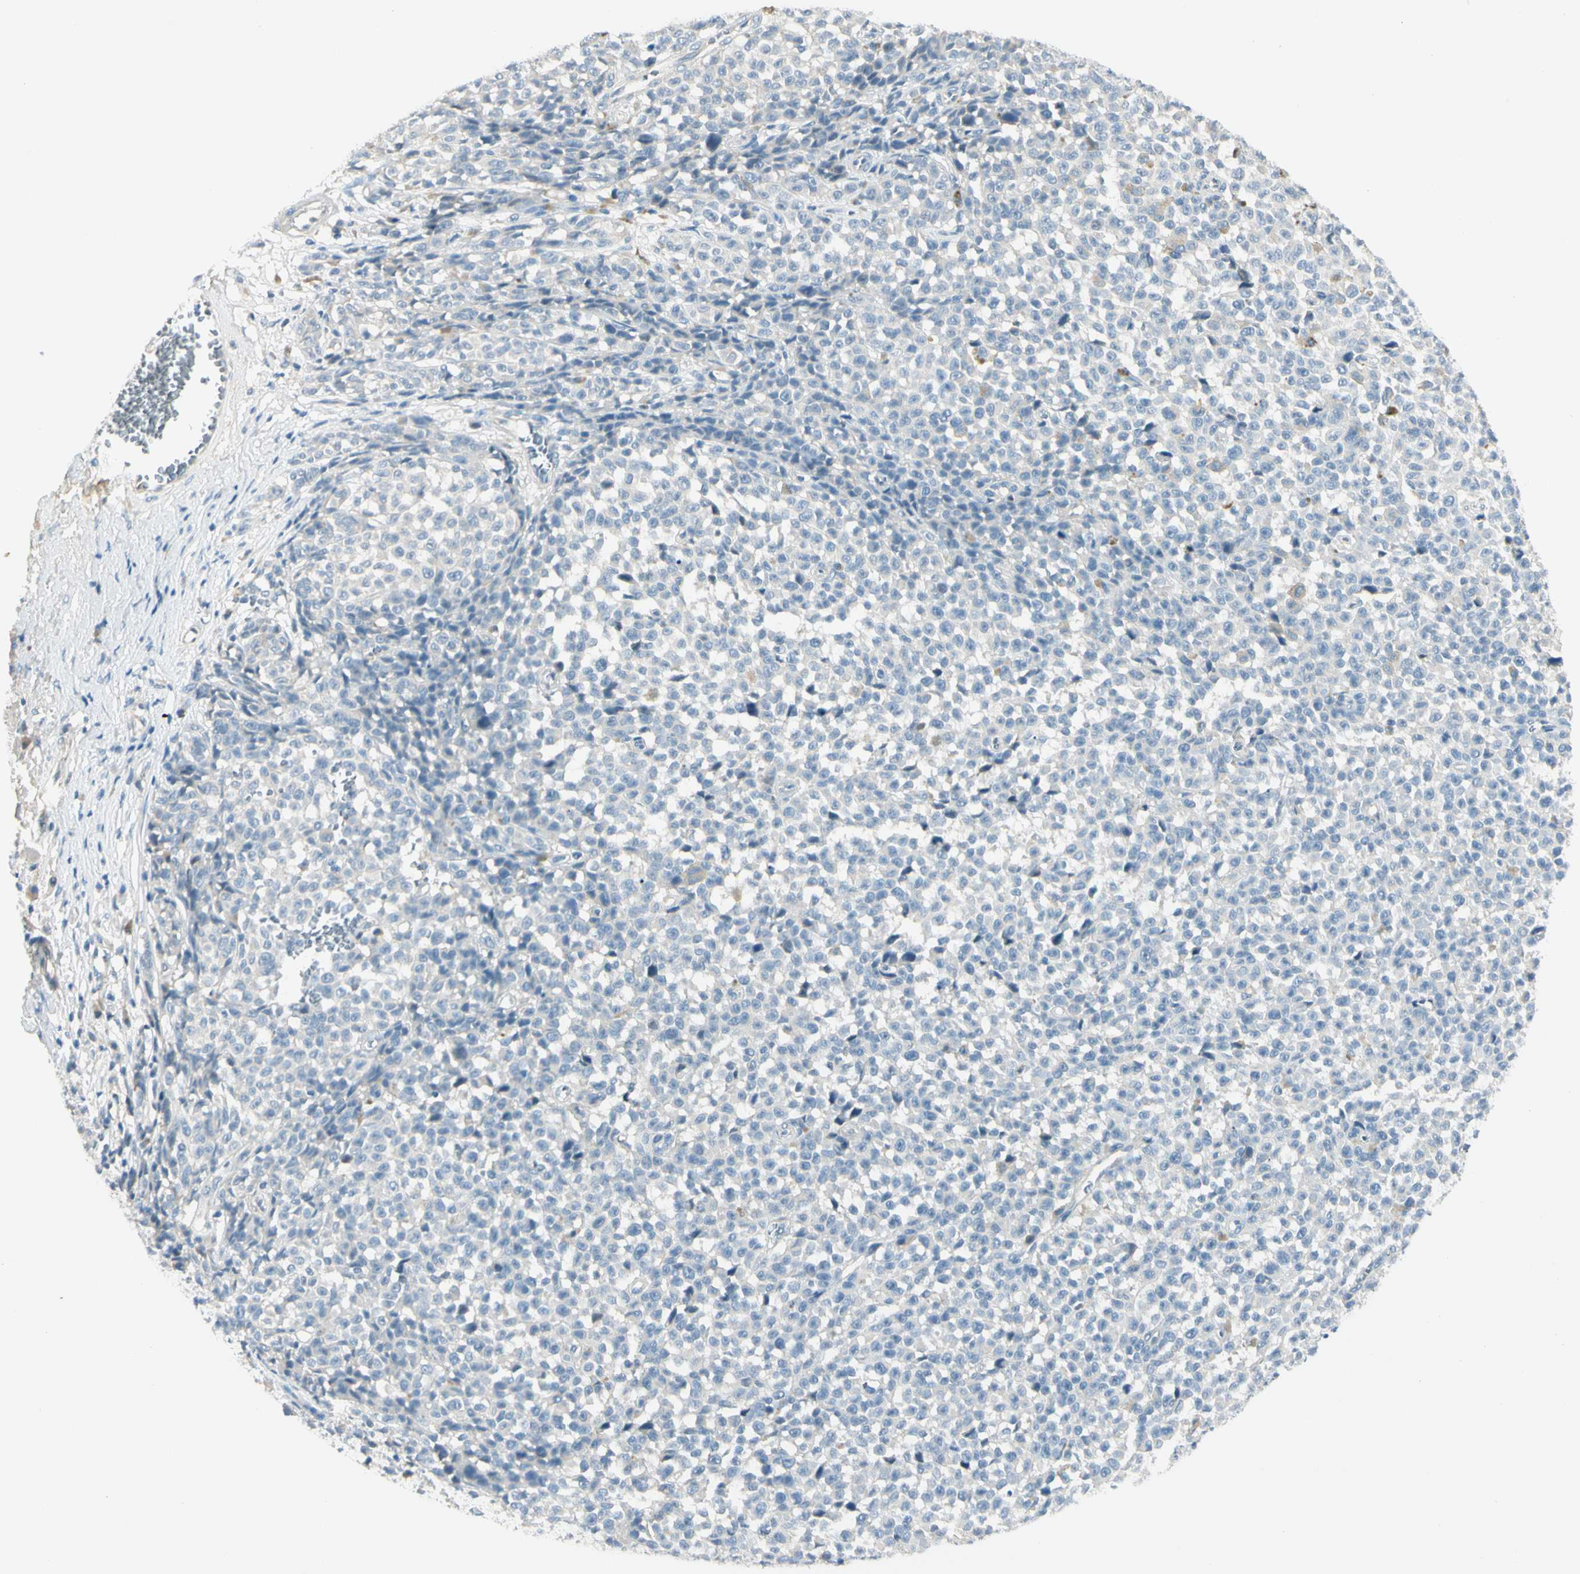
{"staining": {"intensity": "negative", "quantity": "none", "location": "none"}, "tissue": "melanoma", "cell_type": "Tumor cells", "image_type": "cancer", "snomed": [{"axis": "morphology", "description": "Malignant melanoma, NOS"}, {"axis": "topography", "description": "Skin"}], "caption": "High magnification brightfield microscopy of melanoma stained with DAB (brown) and counterstained with hematoxylin (blue): tumor cells show no significant staining.", "gene": "SLC6A15", "patient": {"sex": "female", "age": 82}}